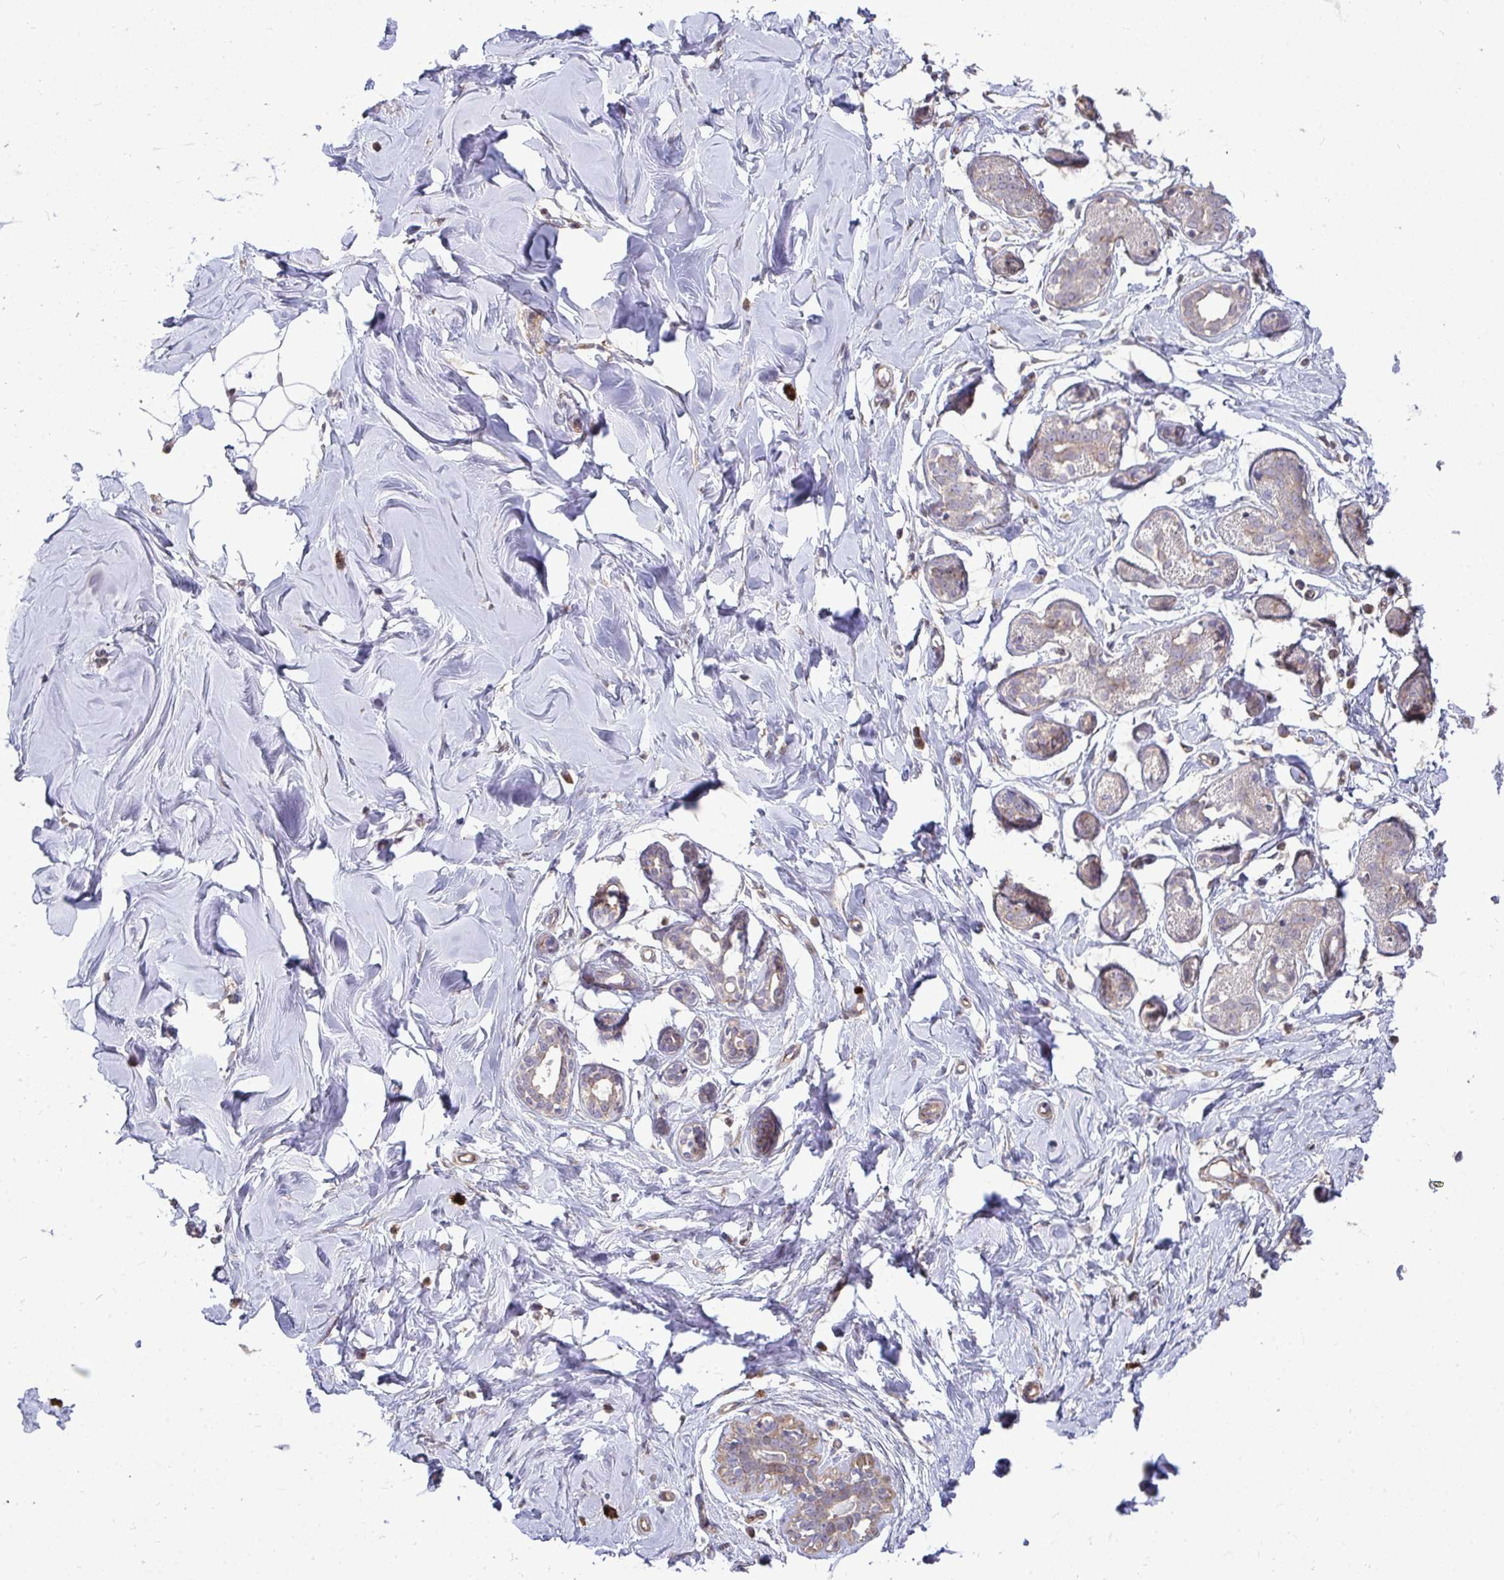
{"staining": {"intensity": "negative", "quantity": "none", "location": "none"}, "tissue": "breast", "cell_type": "Adipocytes", "image_type": "normal", "snomed": [{"axis": "morphology", "description": "Normal tissue, NOS"}, {"axis": "topography", "description": "Breast"}], "caption": "Protein analysis of normal breast shows no significant positivity in adipocytes. (DAB immunohistochemistry (IHC) visualized using brightfield microscopy, high magnification).", "gene": "SH2D1B", "patient": {"sex": "female", "age": 27}}